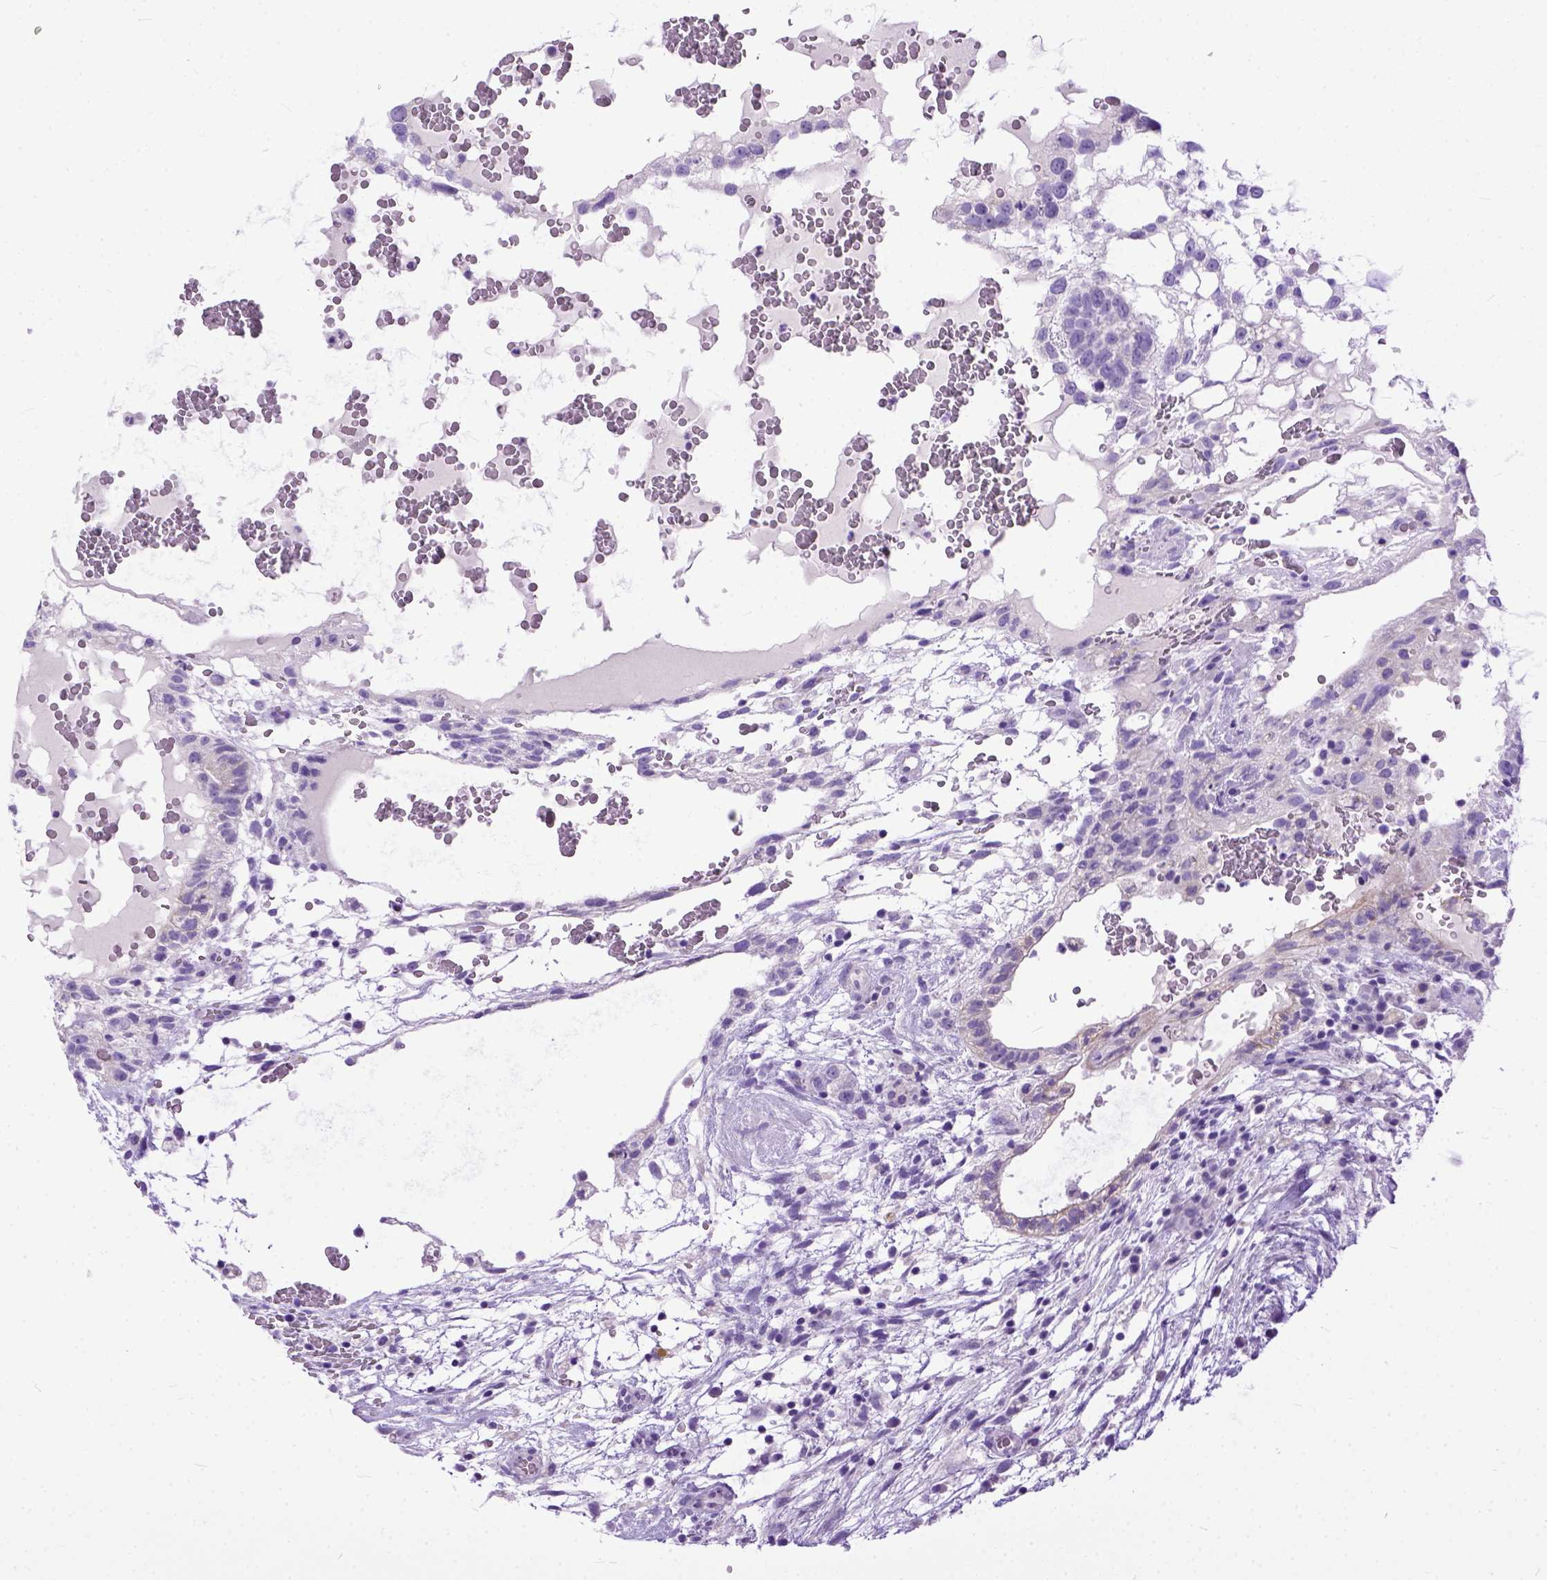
{"staining": {"intensity": "negative", "quantity": "none", "location": "none"}, "tissue": "testis cancer", "cell_type": "Tumor cells", "image_type": "cancer", "snomed": [{"axis": "morphology", "description": "Normal tissue, NOS"}, {"axis": "morphology", "description": "Carcinoma, Embryonal, NOS"}, {"axis": "topography", "description": "Testis"}], "caption": "Testis embryonal carcinoma was stained to show a protein in brown. There is no significant staining in tumor cells.", "gene": "PPL", "patient": {"sex": "male", "age": 32}}